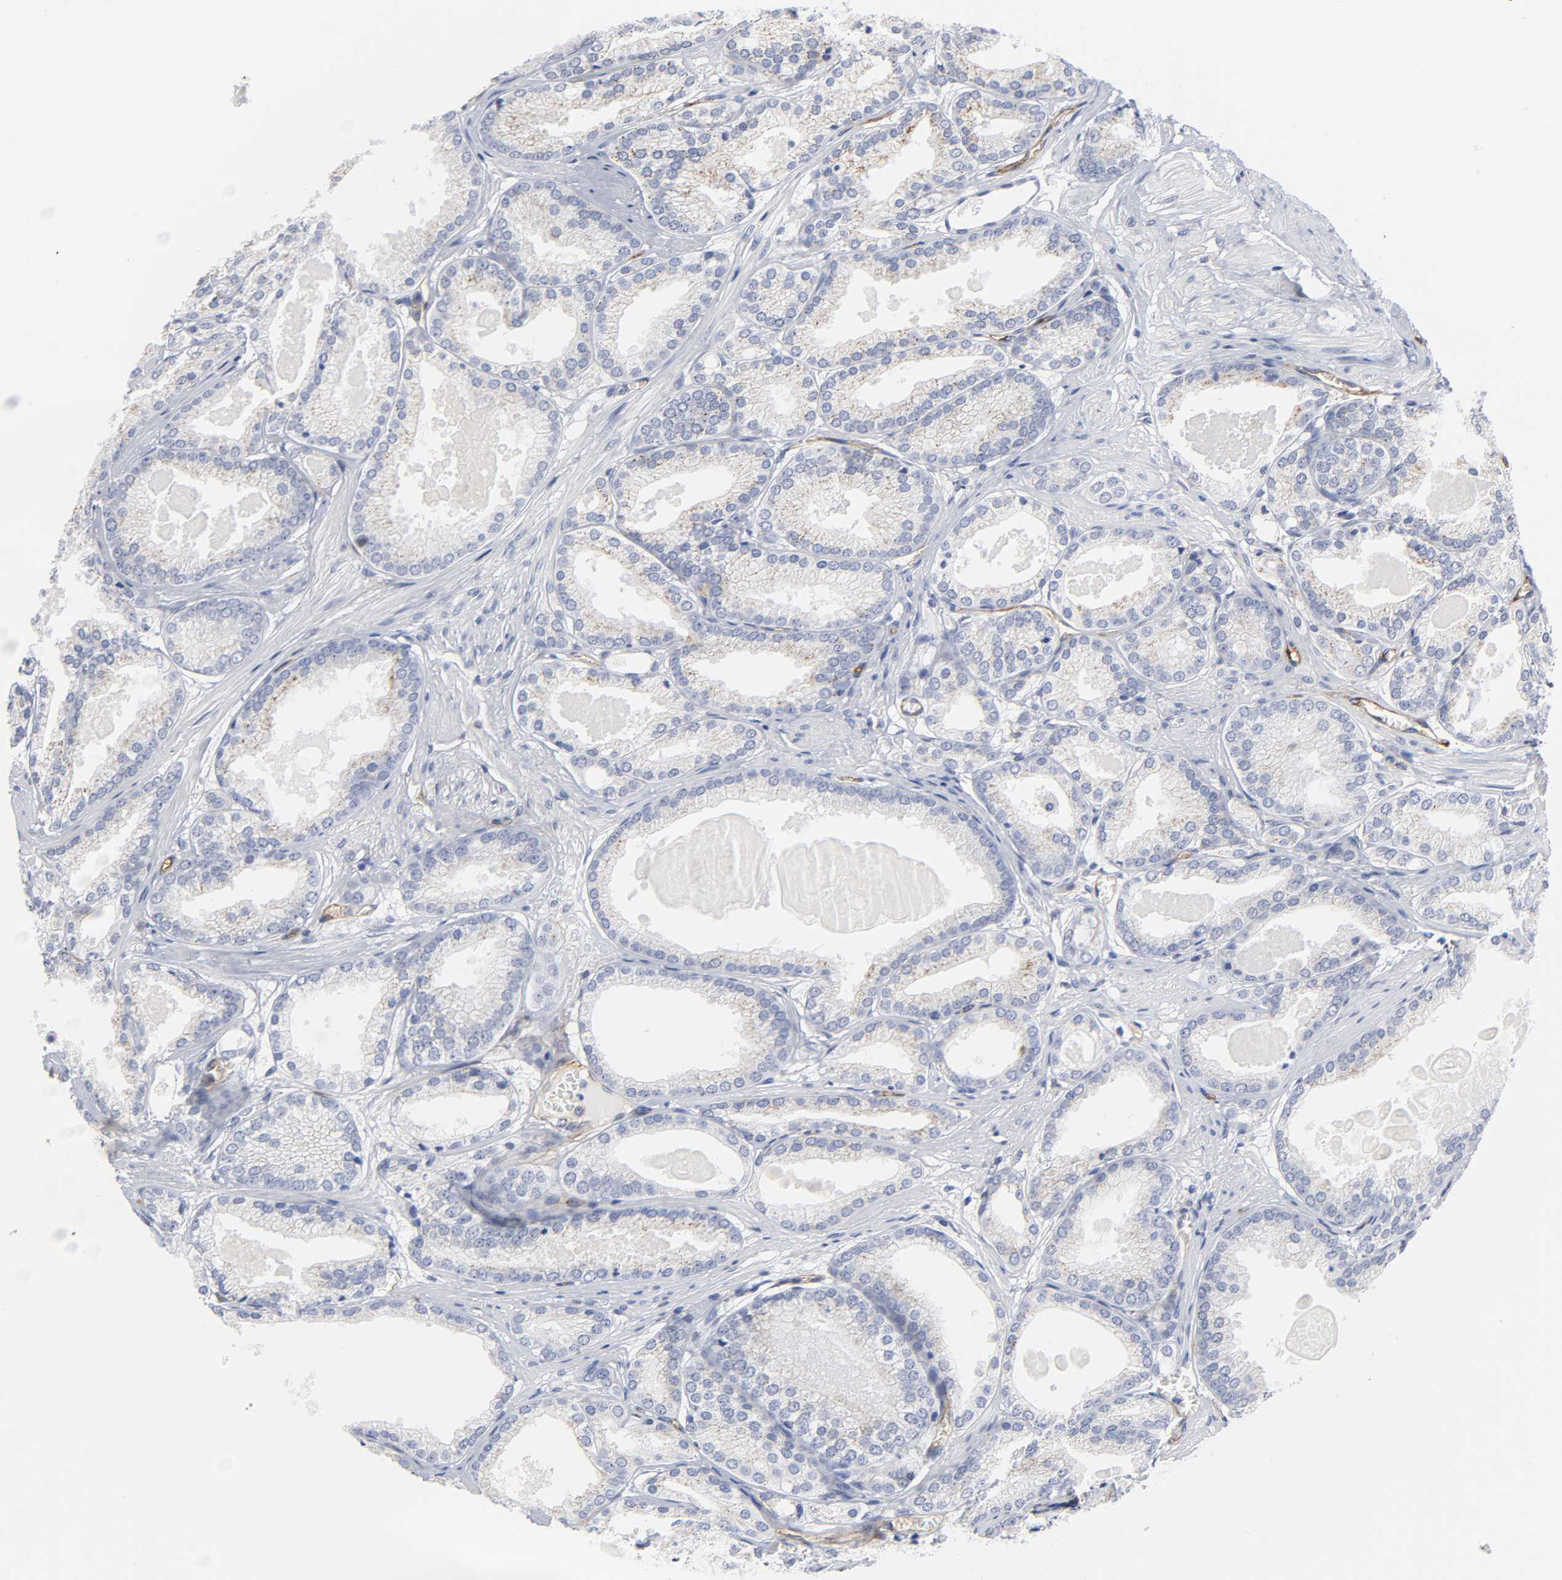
{"staining": {"intensity": "weak", "quantity": "<25%", "location": "cytoplasmic/membranous"}, "tissue": "prostate cancer", "cell_type": "Tumor cells", "image_type": "cancer", "snomed": [{"axis": "morphology", "description": "Adenocarcinoma, High grade"}, {"axis": "topography", "description": "Prostate"}], "caption": "Tumor cells are negative for brown protein staining in prostate high-grade adenocarcinoma.", "gene": "ICAM1", "patient": {"sex": "male", "age": 61}}